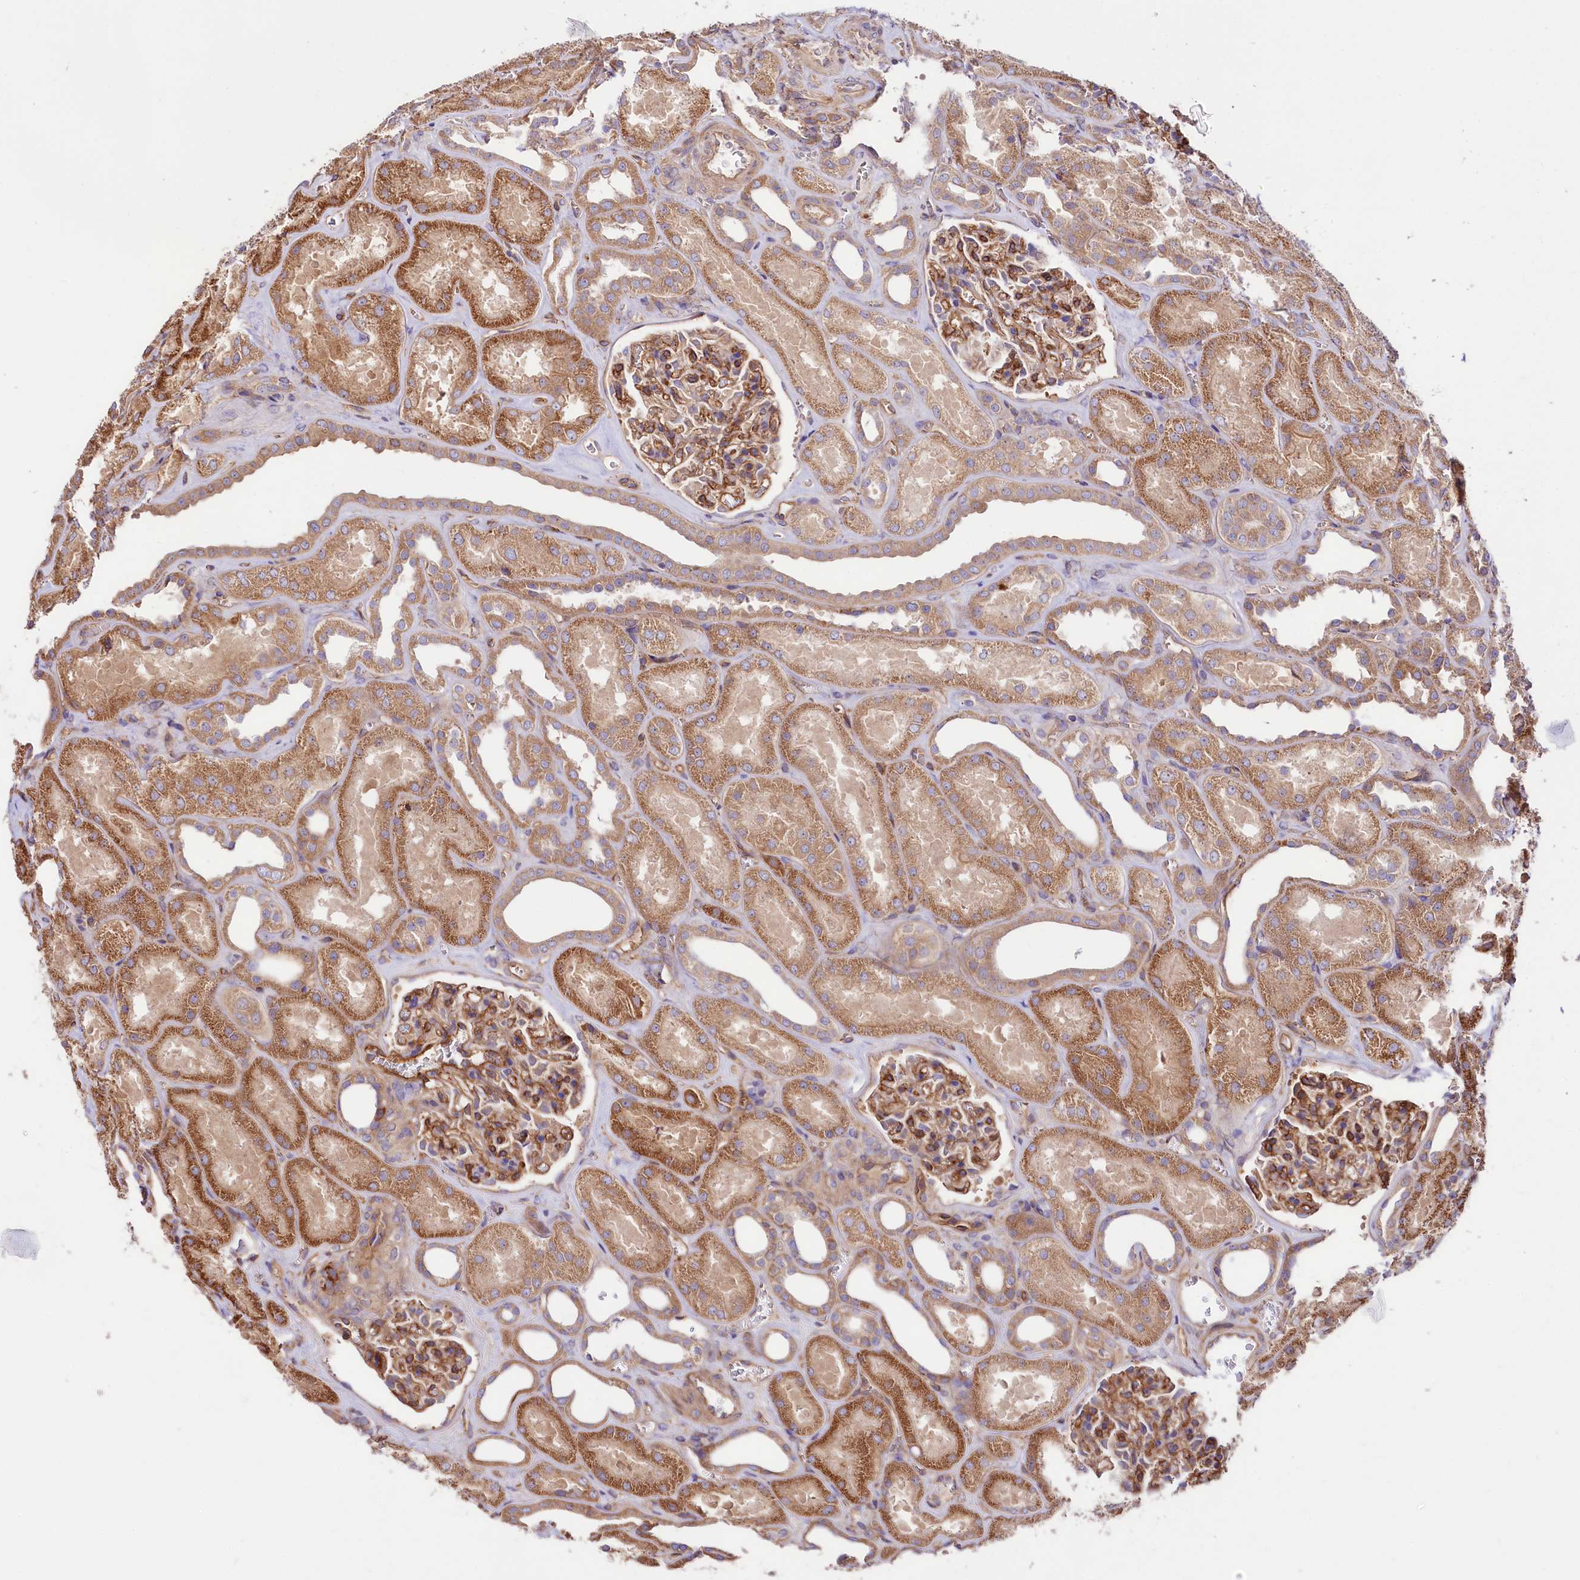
{"staining": {"intensity": "moderate", "quantity": "25%-75%", "location": "cytoplasmic/membranous"}, "tissue": "kidney", "cell_type": "Cells in glomeruli", "image_type": "normal", "snomed": [{"axis": "morphology", "description": "Normal tissue, NOS"}, {"axis": "morphology", "description": "Adenocarcinoma, NOS"}, {"axis": "topography", "description": "Kidney"}], "caption": "Immunohistochemistry (DAB (3,3'-diaminobenzidine)) staining of benign human kidney shows moderate cytoplasmic/membranous protein staining in about 25%-75% of cells in glomeruli. The protein of interest is stained brown, and the nuclei are stained in blue (DAB (3,3'-diaminobenzidine) IHC with brightfield microscopy, high magnification).", "gene": "CEP295", "patient": {"sex": "female", "age": 68}}